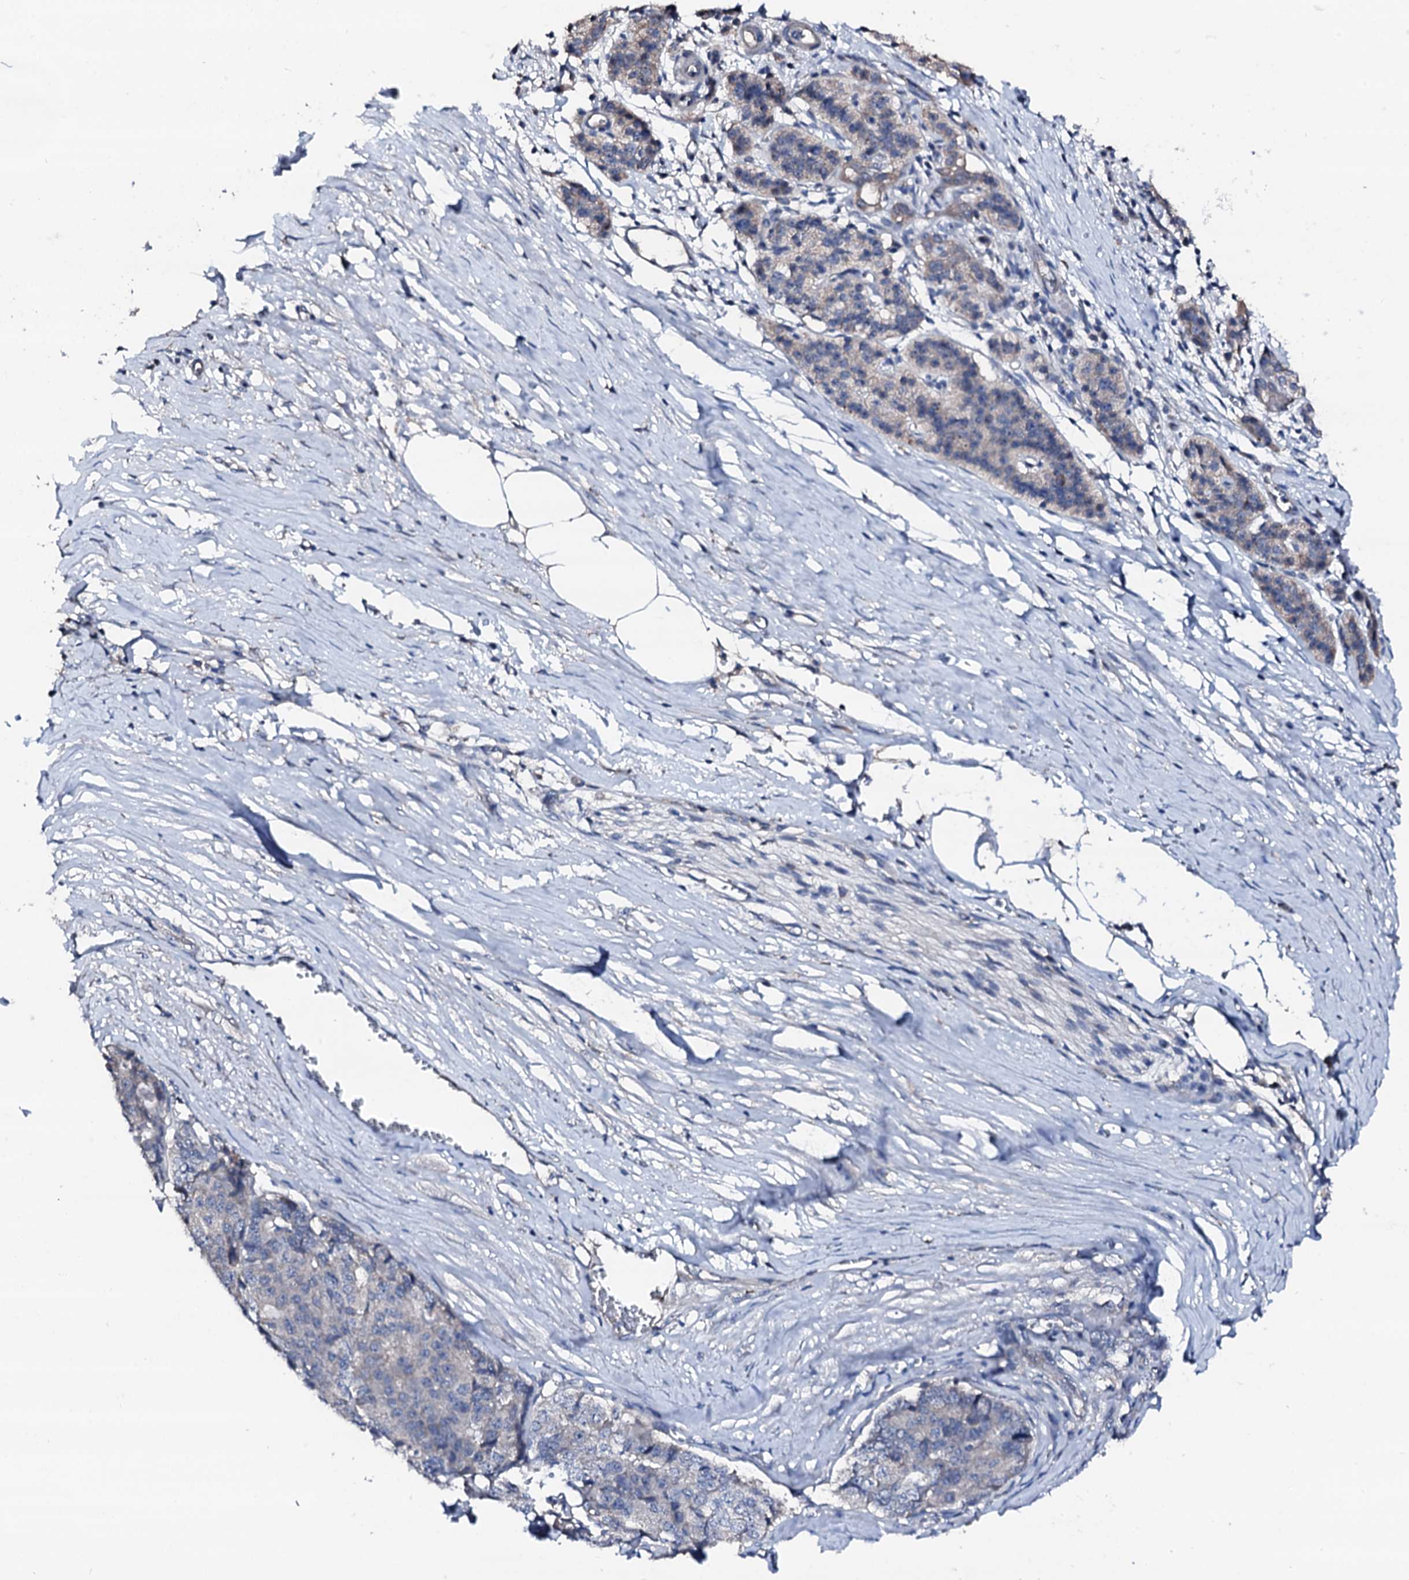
{"staining": {"intensity": "weak", "quantity": "<25%", "location": "cytoplasmic/membranous"}, "tissue": "pancreatic cancer", "cell_type": "Tumor cells", "image_type": "cancer", "snomed": [{"axis": "morphology", "description": "Adenocarcinoma, NOS"}, {"axis": "topography", "description": "Pancreas"}], "caption": "IHC image of human pancreatic cancer stained for a protein (brown), which shows no staining in tumor cells. (DAB (3,3'-diaminobenzidine) immunohistochemistry (IHC) visualized using brightfield microscopy, high magnification).", "gene": "TRAFD1", "patient": {"sex": "male", "age": 50}}